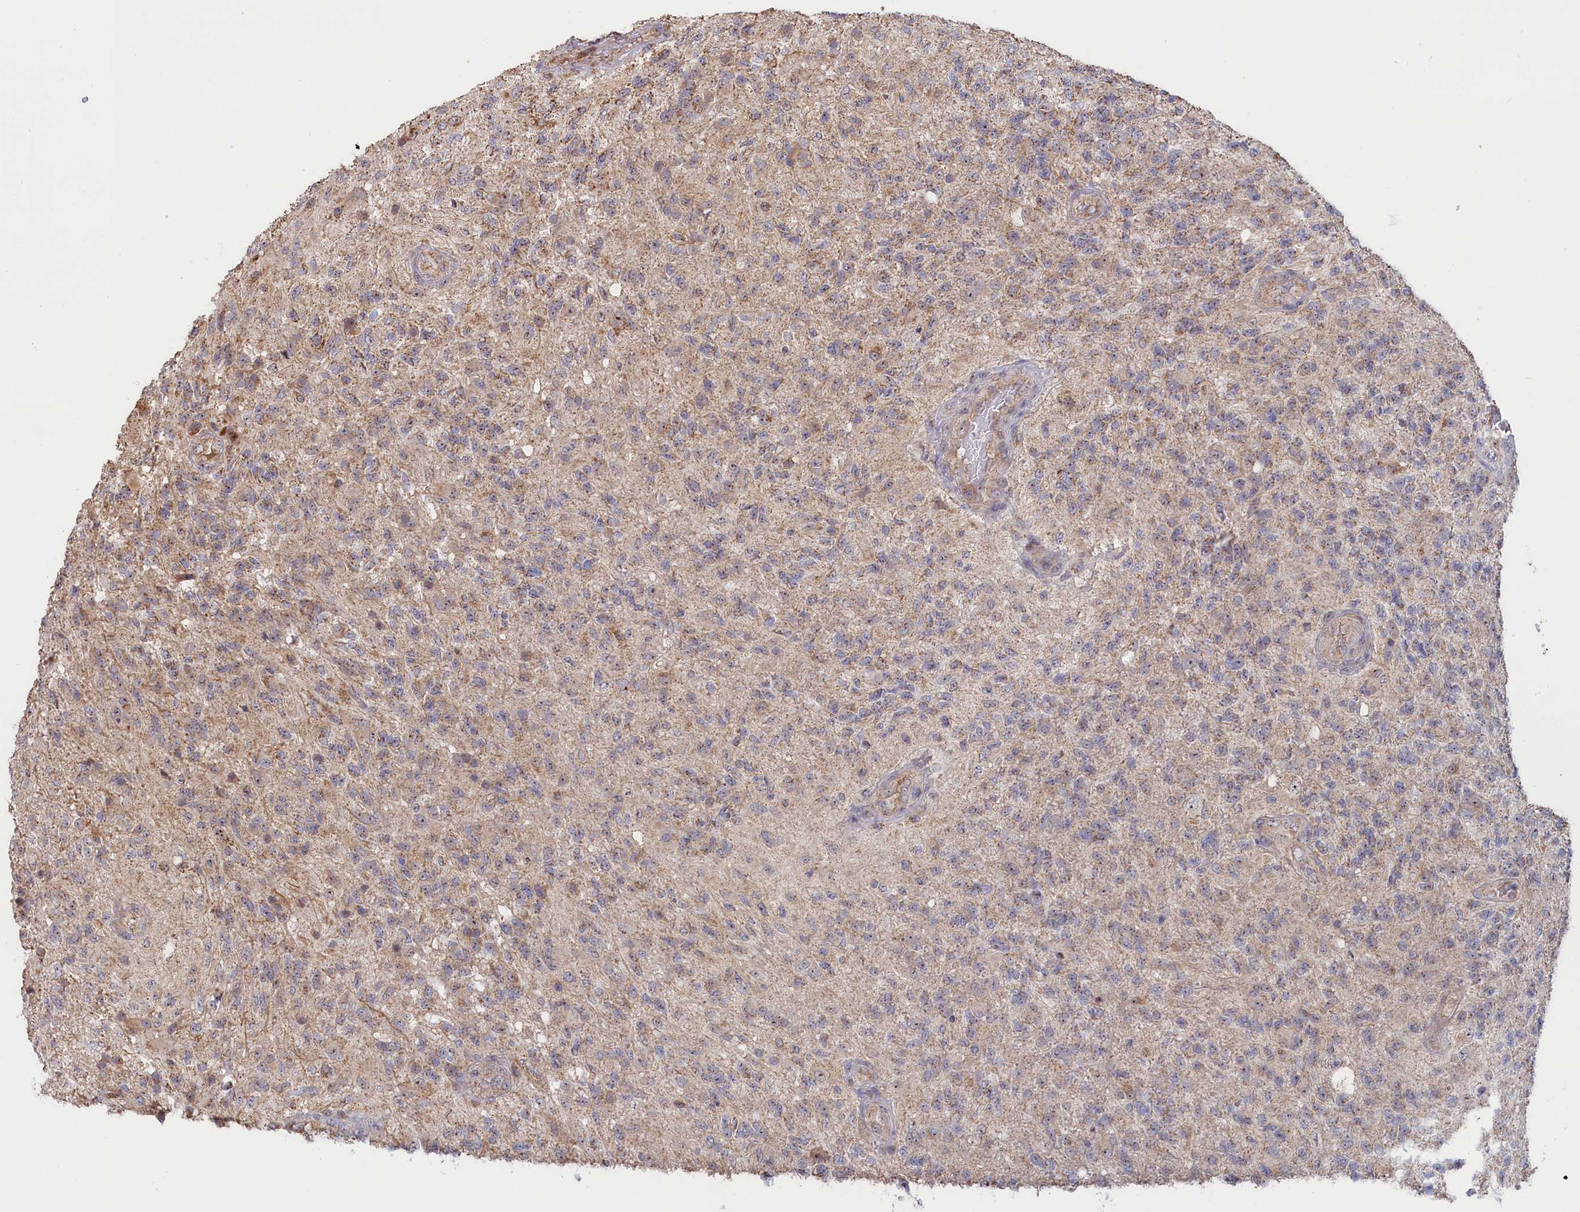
{"staining": {"intensity": "negative", "quantity": "none", "location": "none"}, "tissue": "glioma", "cell_type": "Tumor cells", "image_type": "cancer", "snomed": [{"axis": "morphology", "description": "Glioma, malignant, High grade"}, {"axis": "topography", "description": "Brain"}], "caption": "A histopathology image of human high-grade glioma (malignant) is negative for staining in tumor cells. The staining is performed using DAB brown chromogen with nuclei counter-stained in using hematoxylin.", "gene": "ZNF816", "patient": {"sex": "male", "age": 56}}